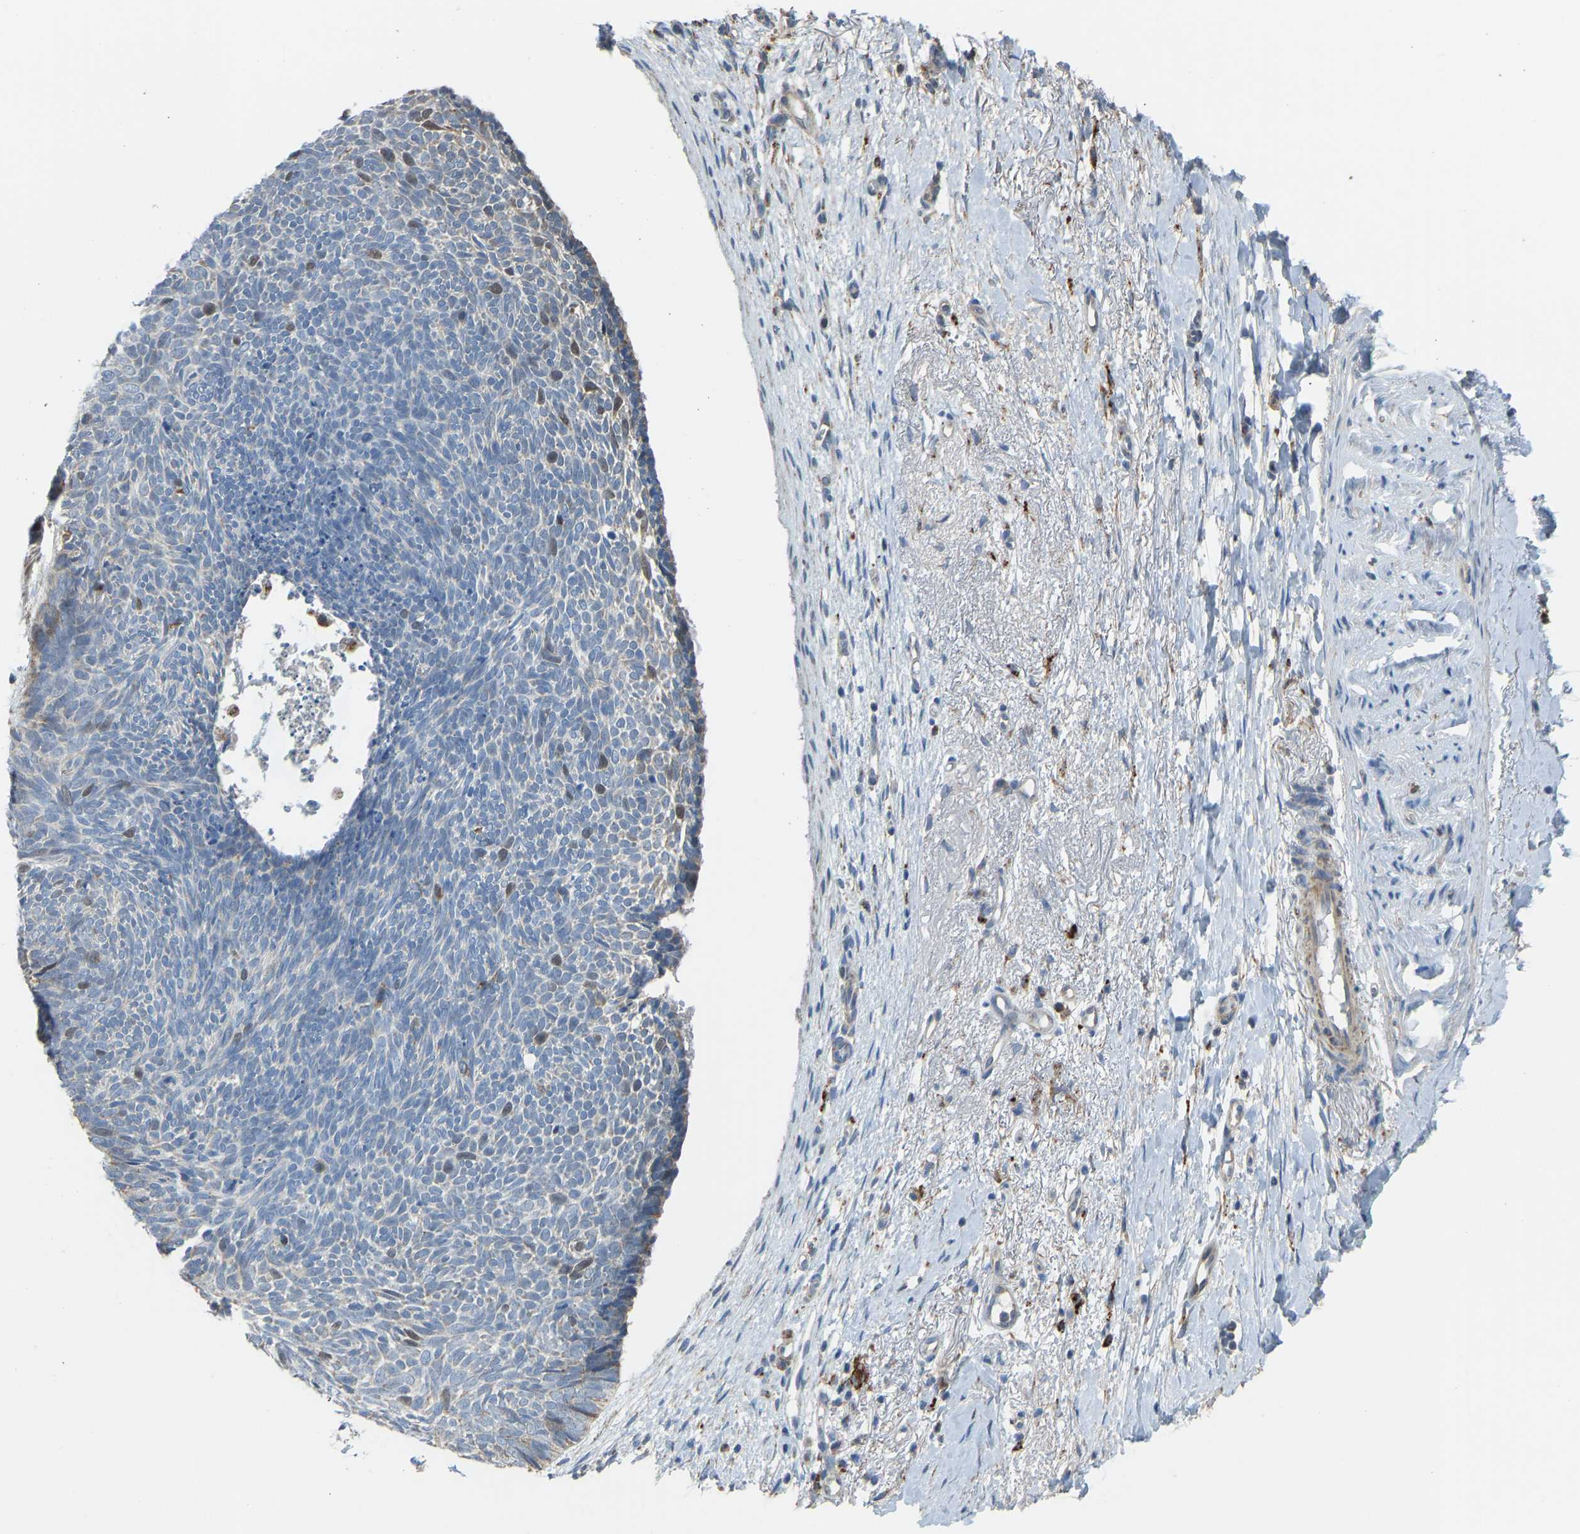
{"staining": {"intensity": "negative", "quantity": "none", "location": "none"}, "tissue": "skin cancer", "cell_type": "Tumor cells", "image_type": "cancer", "snomed": [{"axis": "morphology", "description": "Basal cell carcinoma"}, {"axis": "topography", "description": "Skin"}], "caption": "Immunohistochemical staining of human basal cell carcinoma (skin) shows no significant positivity in tumor cells. (DAB immunohistochemistry (IHC) with hematoxylin counter stain).", "gene": "SMIM20", "patient": {"sex": "female", "age": 84}}